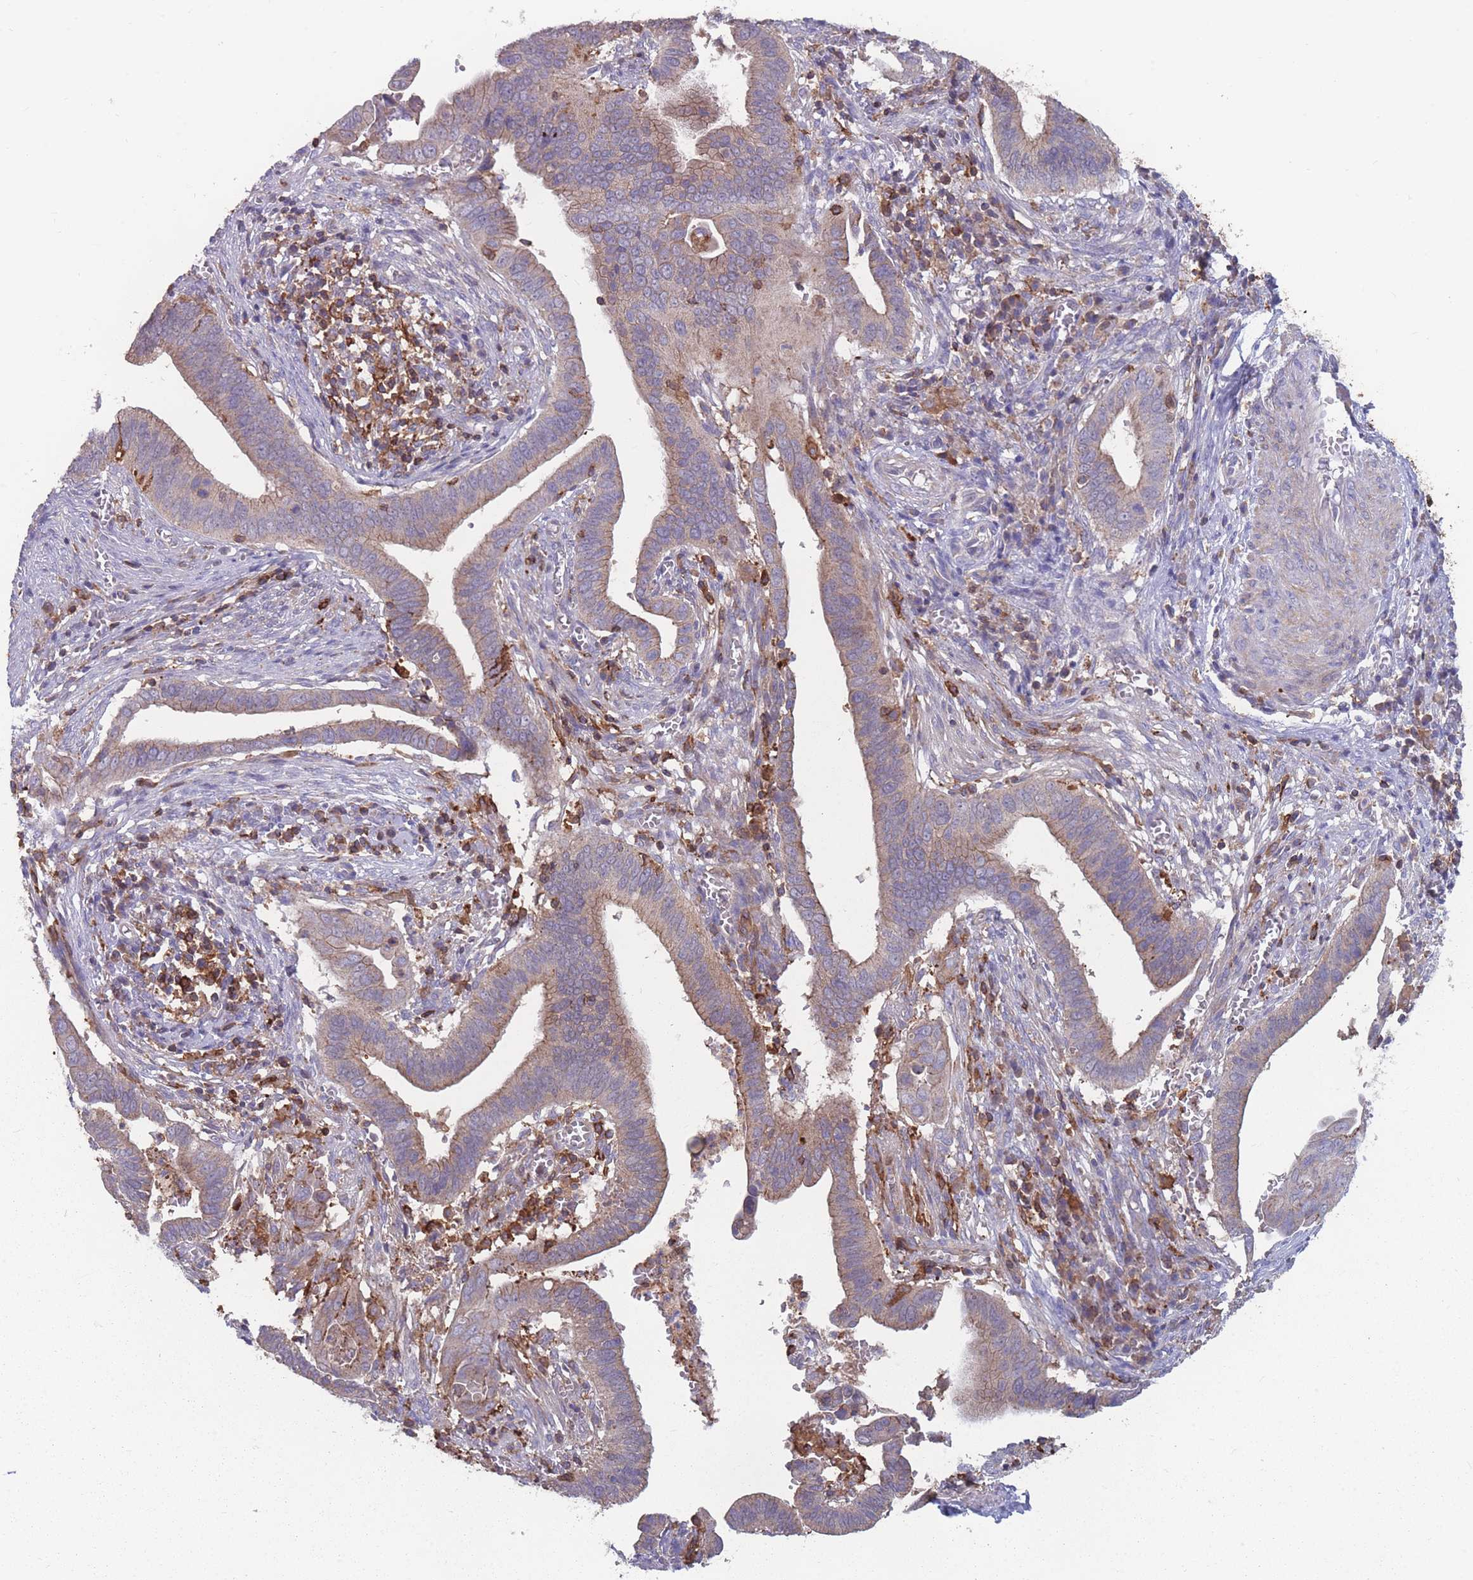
{"staining": {"intensity": "weak", "quantity": "25%-75%", "location": "cytoplasmic/membranous"}, "tissue": "cervical cancer", "cell_type": "Tumor cells", "image_type": "cancer", "snomed": [{"axis": "morphology", "description": "Adenocarcinoma, NOS"}, {"axis": "topography", "description": "Cervix"}], "caption": "Adenocarcinoma (cervical) tissue shows weak cytoplasmic/membranous expression in about 25%-75% of tumor cells, visualized by immunohistochemistry.", "gene": "CD33", "patient": {"sex": "female", "age": 42}}